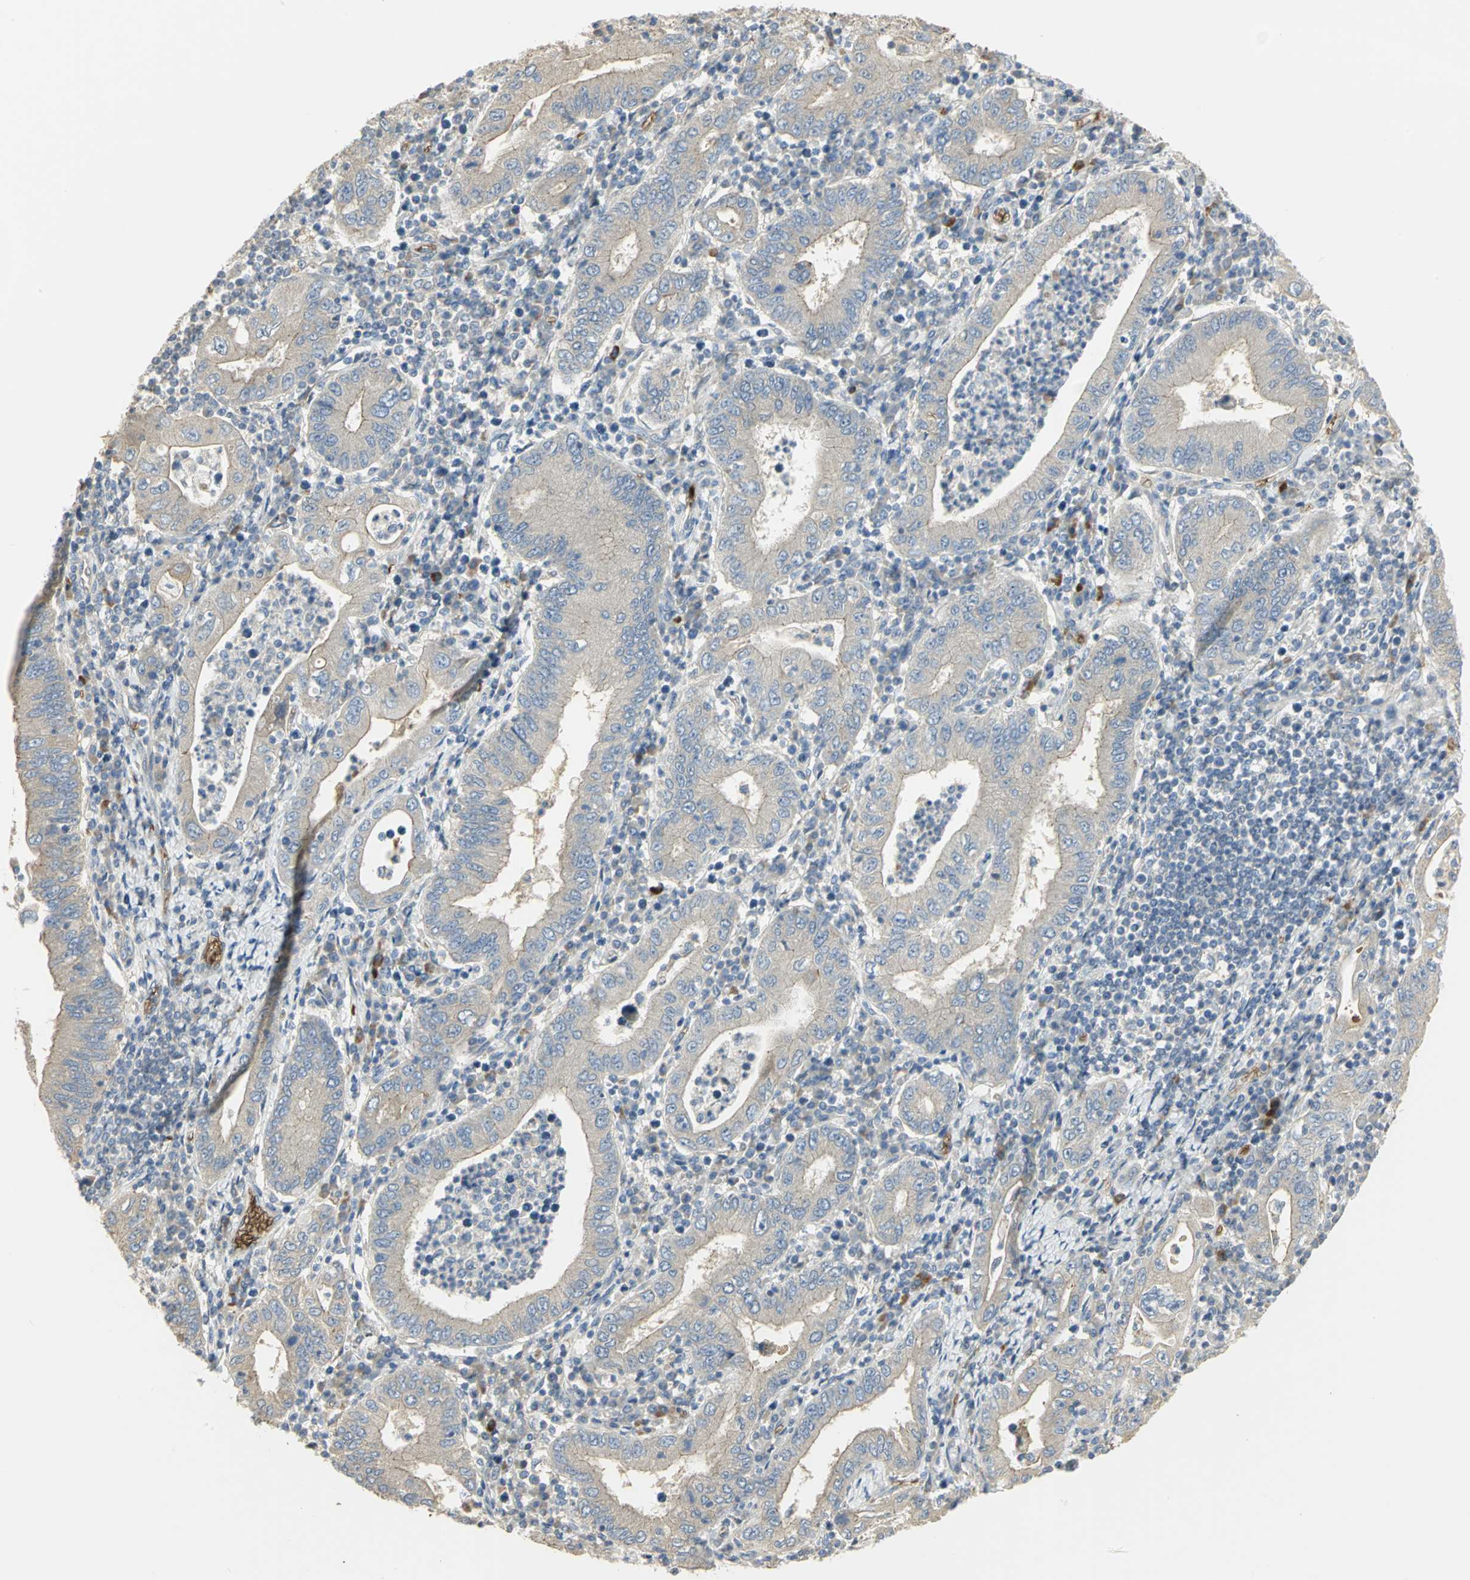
{"staining": {"intensity": "weak", "quantity": "25%-75%", "location": "cytoplasmic/membranous"}, "tissue": "stomach cancer", "cell_type": "Tumor cells", "image_type": "cancer", "snomed": [{"axis": "morphology", "description": "Normal tissue, NOS"}, {"axis": "morphology", "description": "Adenocarcinoma, NOS"}, {"axis": "topography", "description": "Esophagus"}, {"axis": "topography", "description": "Stomach, upper"}, {"axis": "topography", "description": "Peripheral nerve tissue"}], "caption": "Stomach adenocarcinoma stained with DAB immunohistochemistry displays low levels of weak cytoplasmic/membranous positivity in approximately 25%-75% of tumor cells.", "gene": "ANK1", "patient": {"sex": "male", "age": 62}}